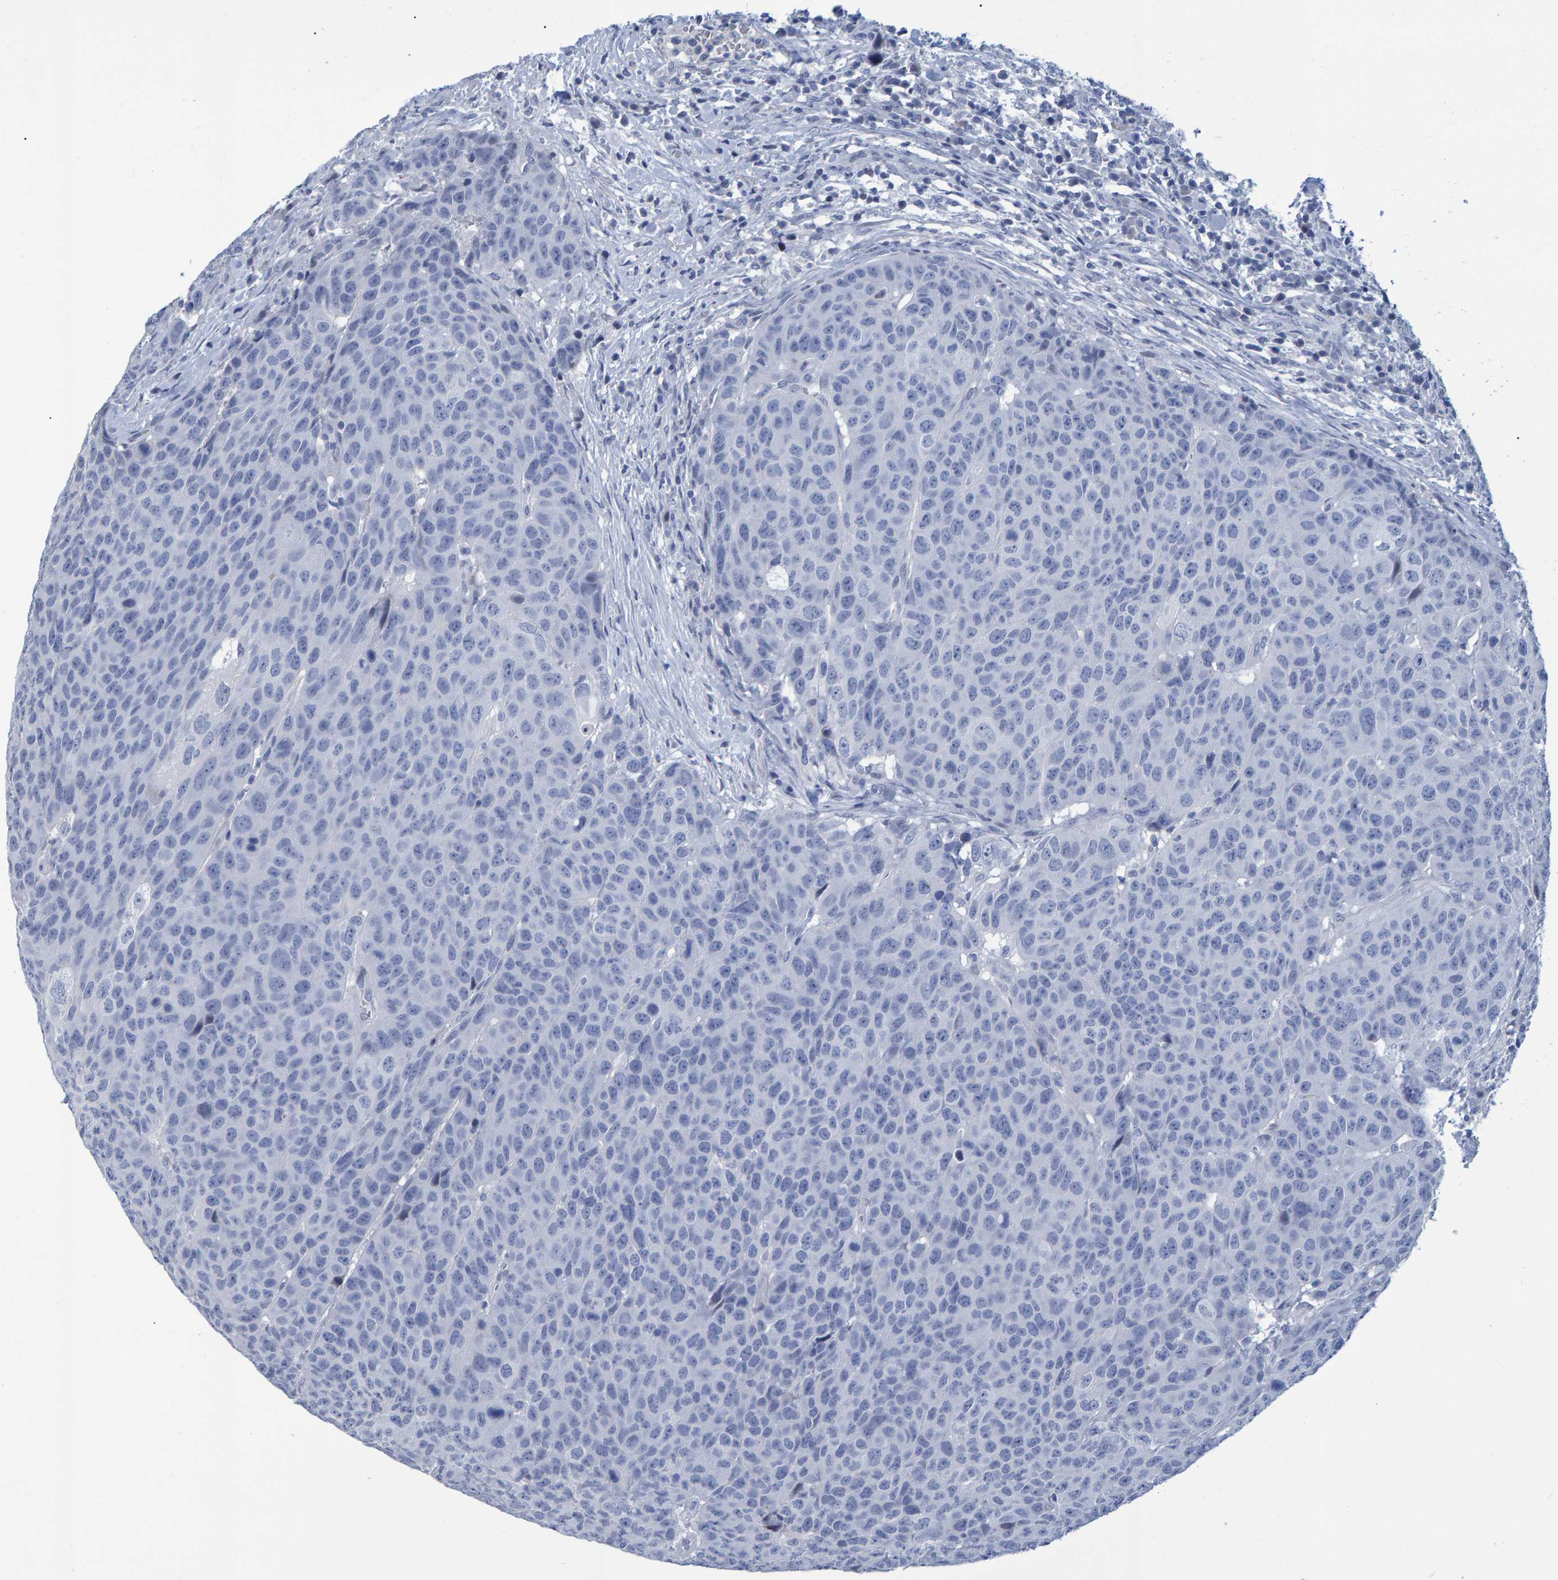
{"staining": {"intensity": "negative", "quantity": "none", "location": "none"}, "tissue": "head and neck cancer", "cell_type": "Tumor cells", "image_type": "cancer", "snomed": [{"axis": "morphology", "description": "Squamous cell carcinoma, NOS"}, {"axis": "topography", "description": "Head-Neck"}], "caption": "The immunohistochemistry photomicrograph has no significant positivity in tumor cells of head and neck cancer (squamous cell carcinoma) tissue.", "gene": "PROCA1", "patient": {"sex": "male", "age": 66}}